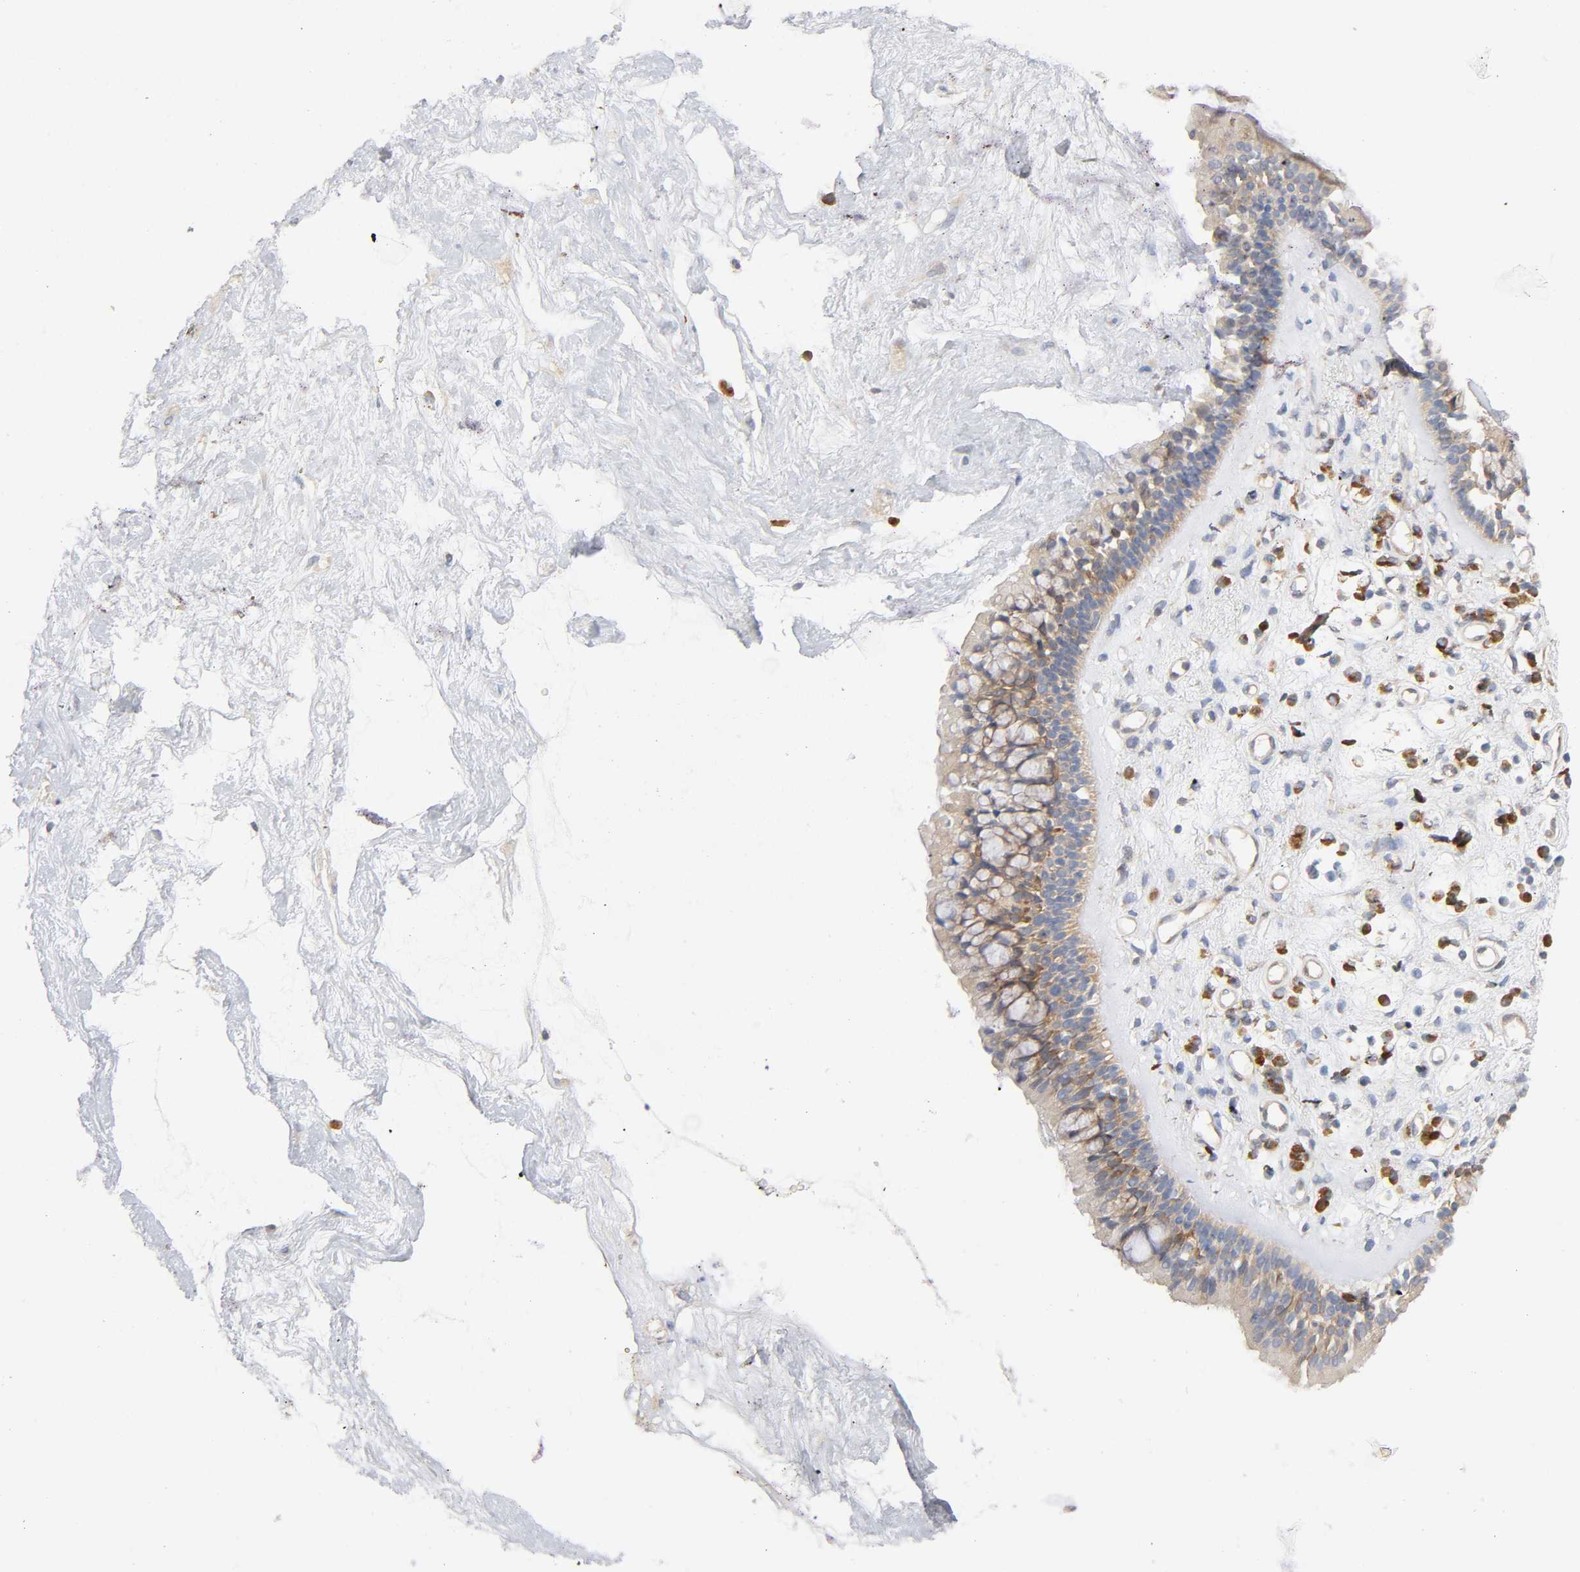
{"staining": {"intensity": "weak", "quantity": ">75%", "location": "cytoplasmic/membranous"}, "tissue": "nasopharynx", "cell_type": "Respiratory epithelial cells", "image_type": "normal", "snomed": [{"axis": "morphology", "description": "Normal tissue, NOS"}, {"axis": "morphology", "description": "Inflammation, NOS"}, {"axis": "topography", "description": "Nasopharynx"}], "caption": "A high-resolution image shows immunohistochemistry (IHC) staining of normal nasopharynx, which reveals weak cytoplasmic/membranous positivity in approximately >75% of respiratory epithelial cells. The protein is stained brown, and the nuclei are stained in blue (DAB (3,3'-diaminobenzidine) IHC with brightfield microscopy, high magnification).", "gene": "IQCJ", "patient": {"sex": "male", "age": 48}}